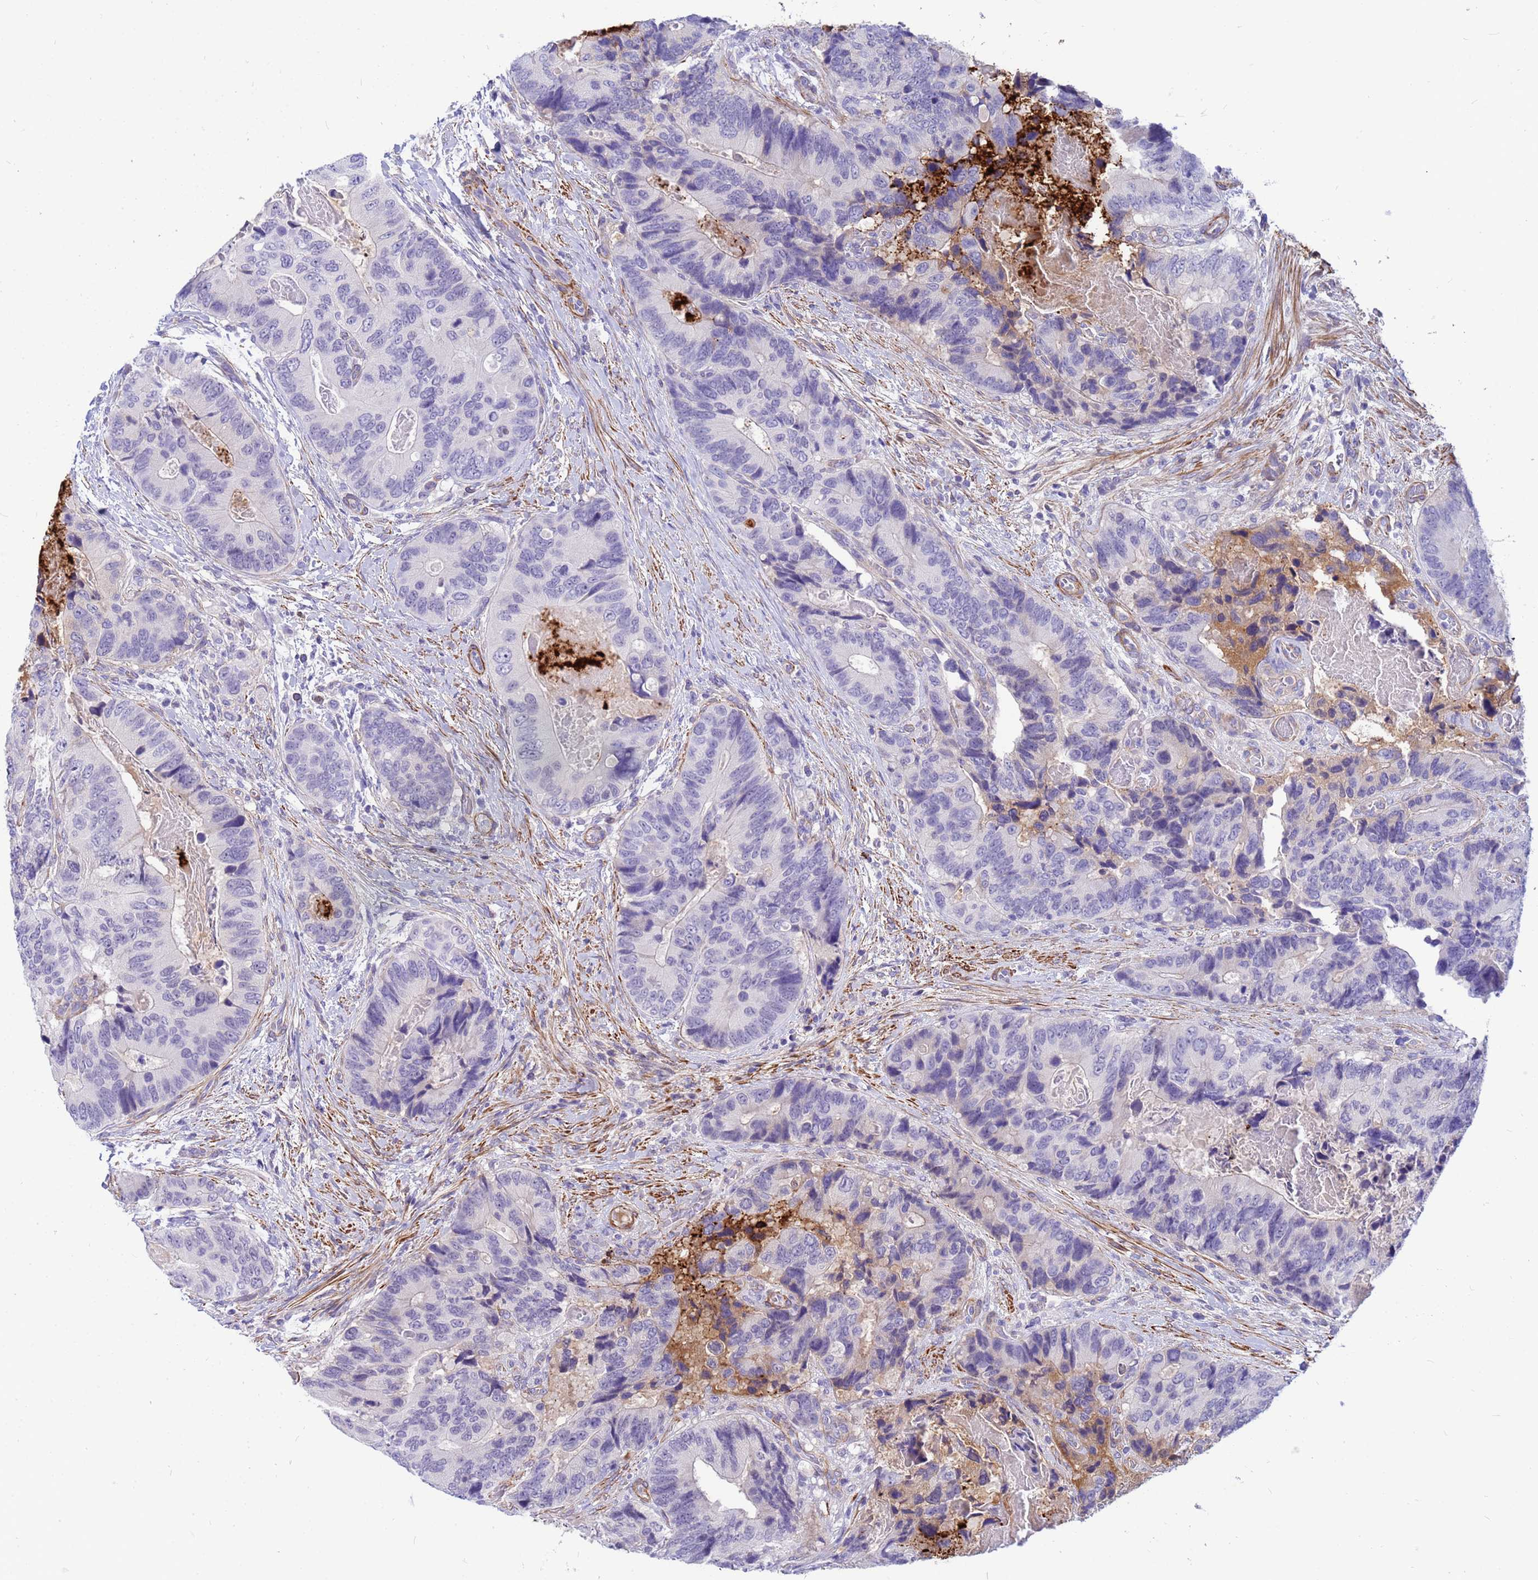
{"staining": {"intensity": "moderate", "quantity": "<25%", "location": "cytoplasmic/membranous"}, "tissue": "colorectal cancer", "cell_type": "Tumor cells", "image_type": "cancer", "snomed": [{"axis": "morphology", "description": "Adenocarcinoma, NOS"}, {"axis": "topography", "description": "Colon"}], "caption": "IHC histopathology image of neoplastic tissue: human colorectal cancer stained using immunohistochemistry (IHC) exhibits low levels of moderate protein expression localized specifically in the cytoplasmic/membranous of tumor cells, appearing as a cytoplasmic/membranous brown color.", "gene": "ORM1", "patient": {"sex": "male", "age": 84}}